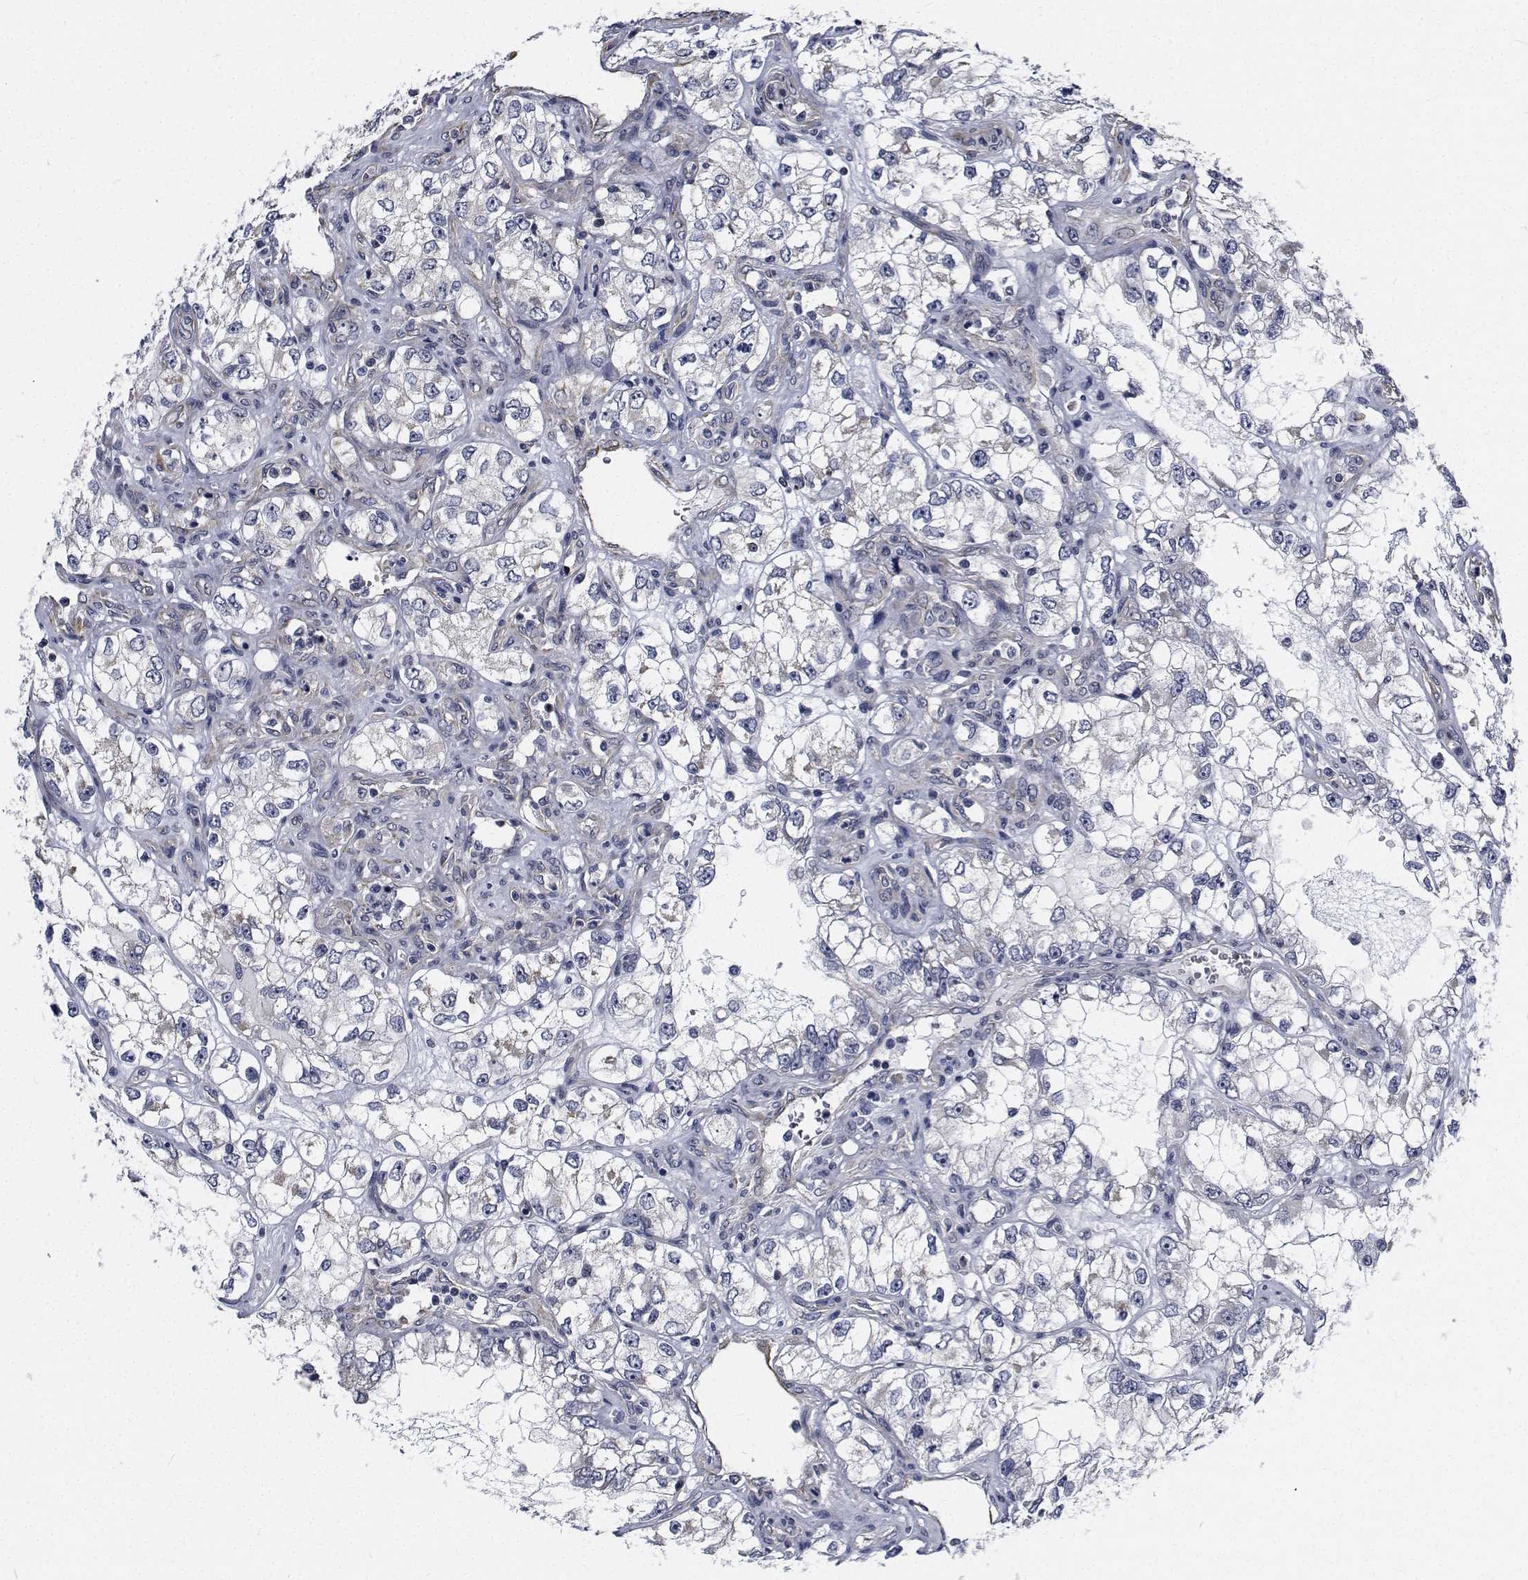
{"staining": {"intensity": "negative", "quantity": "none", "location": "none"}, "tissue": "renal cancer", "cell_type": "Tumor cells", "image_type": "cancer", "snomed": [{"axis": "morphology", "description": "Adenocarcinoma, NOS"}, {"axis": "topography", "description": "Kidney"}], "caption": "IHC image of neoplastic tissue: human adenocarcinoma (renal) stained with DAB exhibits no significant protein positivity in tumor cells. (Brightfield microscopy of DAB immunohistochemistry (IHC) at high magnification).", "gene": "TTBK1", "patient": {"sex": "female", "age": 59}}